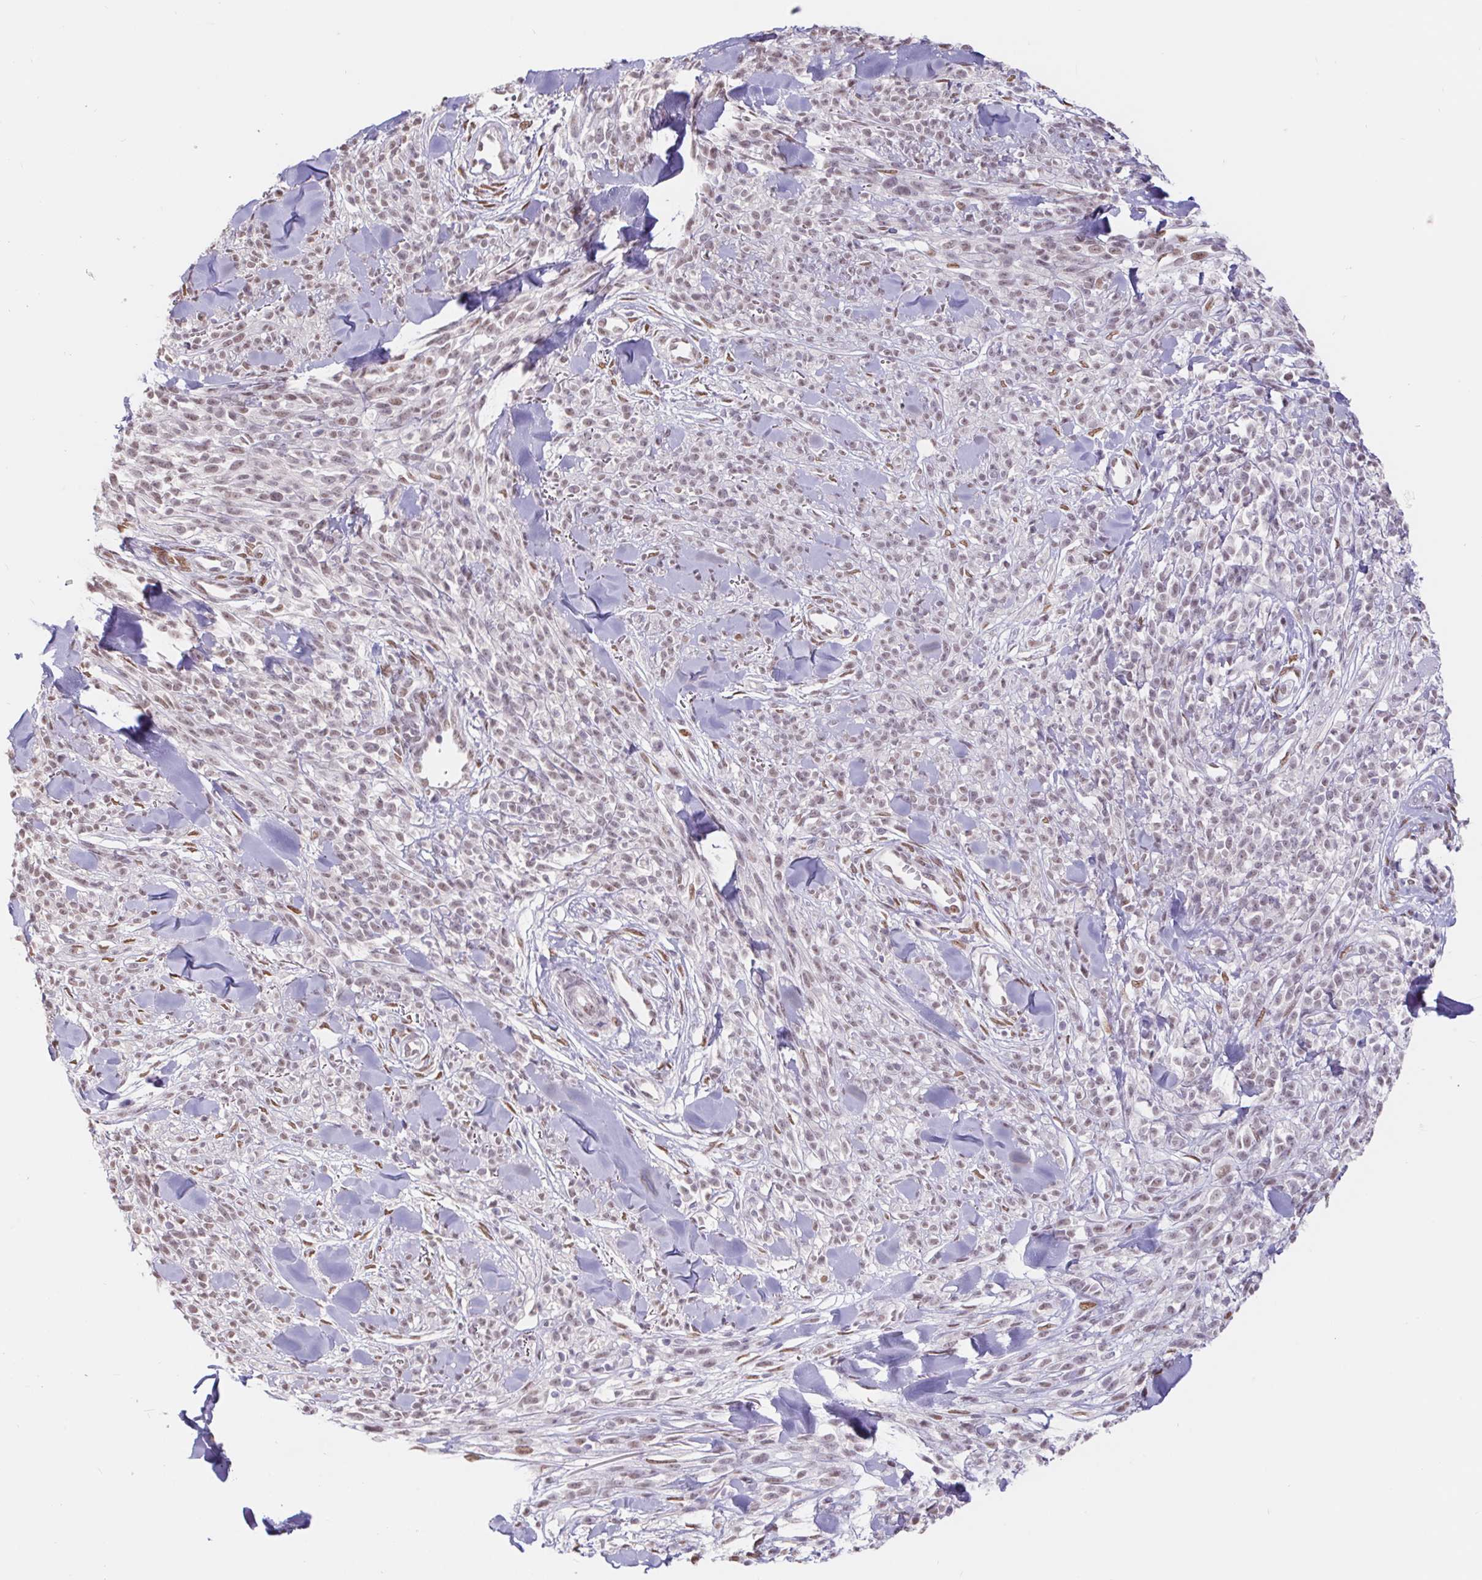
{"staining": {"intensity": "weak", "quantity": "25%-75%", "location": "nuclear"}, "tissue": "melanoma", "cell_type": "Tumor cells", "image_type": "cancer", "snomed": [{"axis": "morphology", "description": "Malignant melanoma, NOS"}, {"axis": "topography", "description": "Skin"}, {"axis": "topography", "description": "Skin of trunk"}], "caption": "A histopathology image of human melanoma stained for a protein shows weak nuclear brown staining in tumor cells. (DAB (3,3'-diaminobenzidine) IHC, brown staining for protein, blue staining for nuclei).", "gene": "CAND1", "patient": {"sex": "male", "age": 74}}